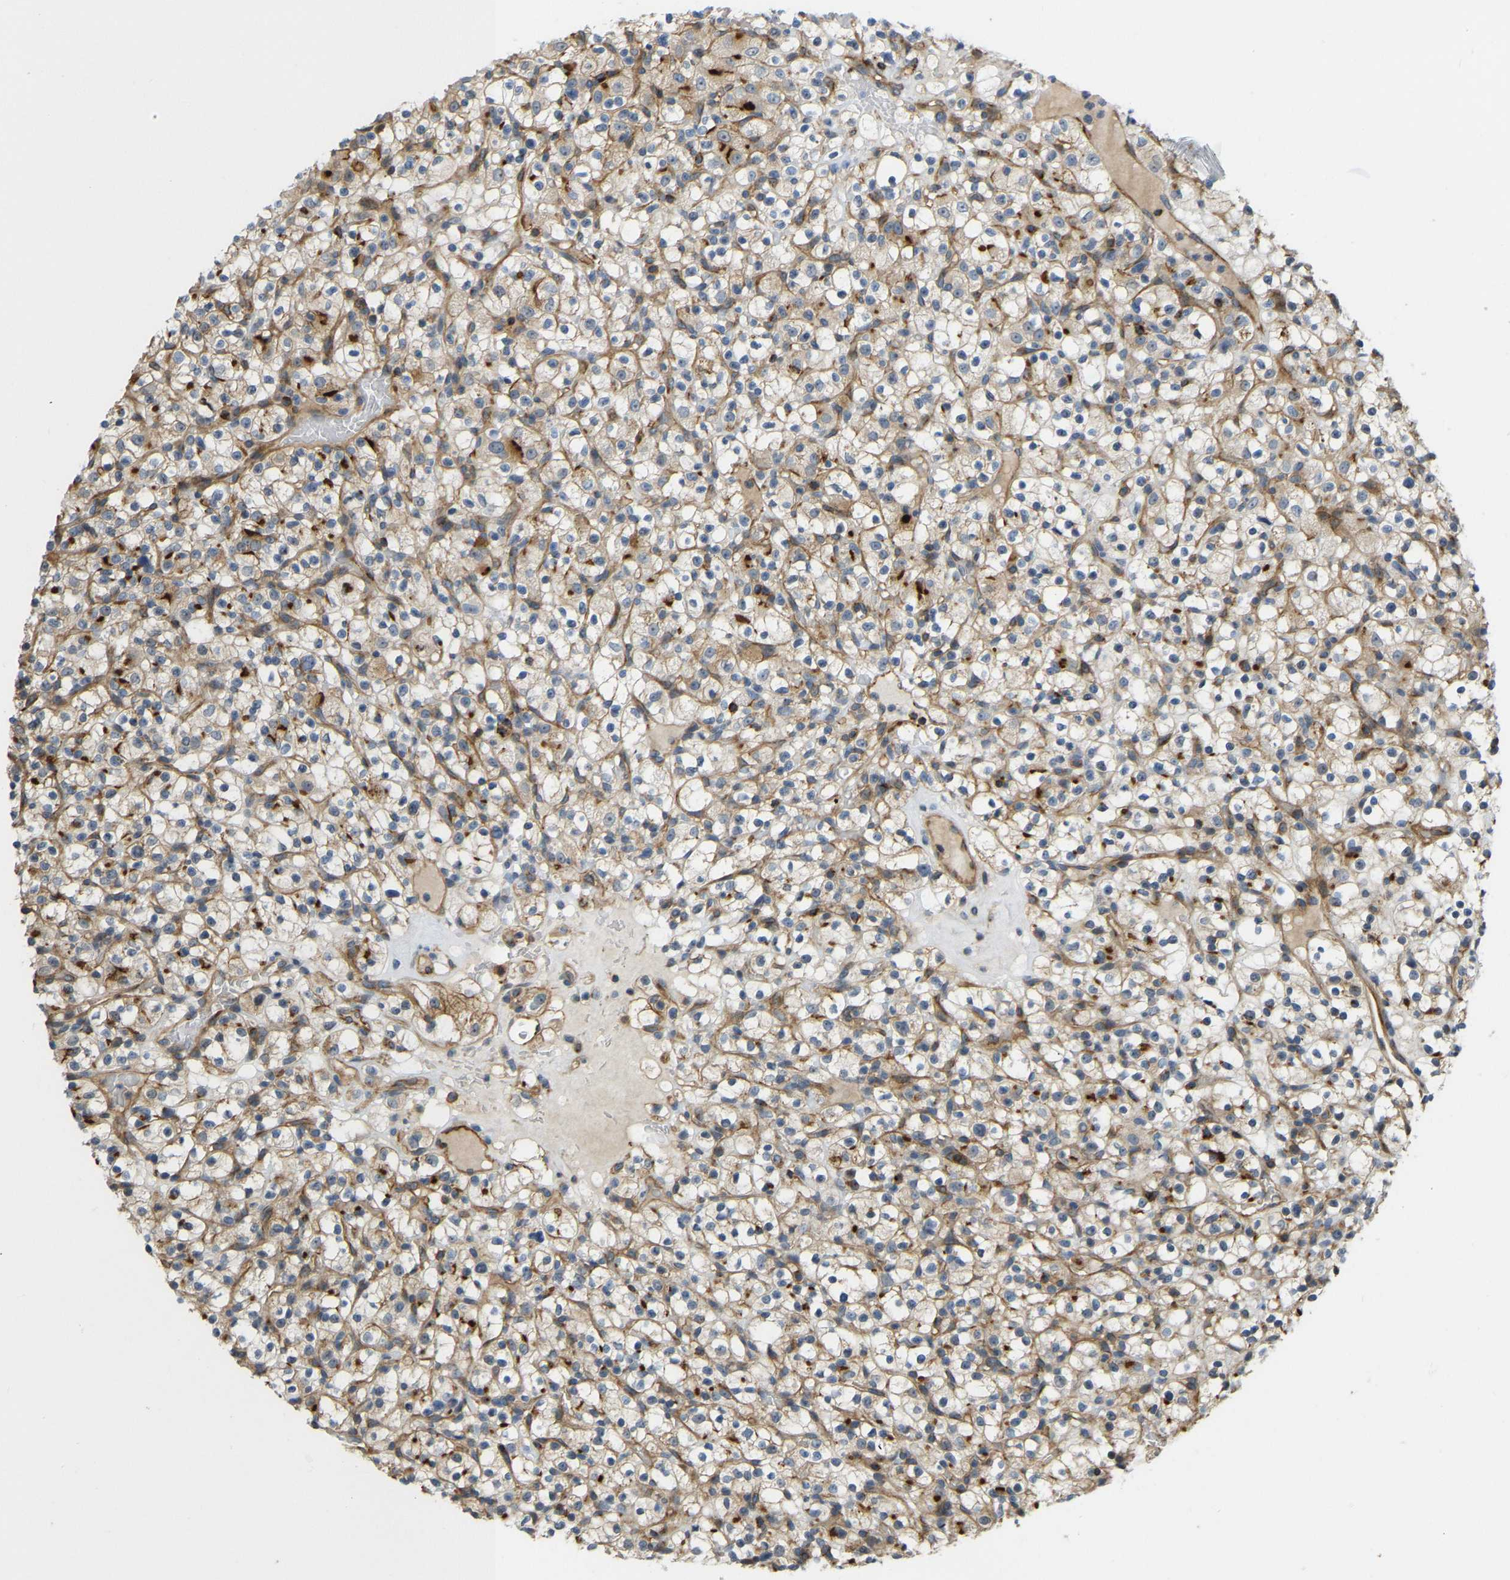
{"staining": {"intensity": "moderate", "quantity": ">75%", "location": "cytoplasmic/membranous"}, "tissue": "renal cancer", "cell_type": "Tumor cells", "image_type": "cancer", "snomed": [{"axis": "morphology", "description": "Normal tissue, NOS"}, {"axis": "morphology", "description": "Adenocarcinoma, NOS"}, {"axis": "topography", "description": "Kidney"}], "caption": "Immunohistochemical staining of renal cancer displays medium levels of moderate cytoplasmic/membranous positivity in about >75% of tumor cells. The protein is stained brown, and the nuclei are stained in blue (DAB (3,3'-diaminobenzidine) IHC with brightfield microscopy, high magnification).", "gene": "KIAA1671", "patient": {"sex": "female", "age": 72}}